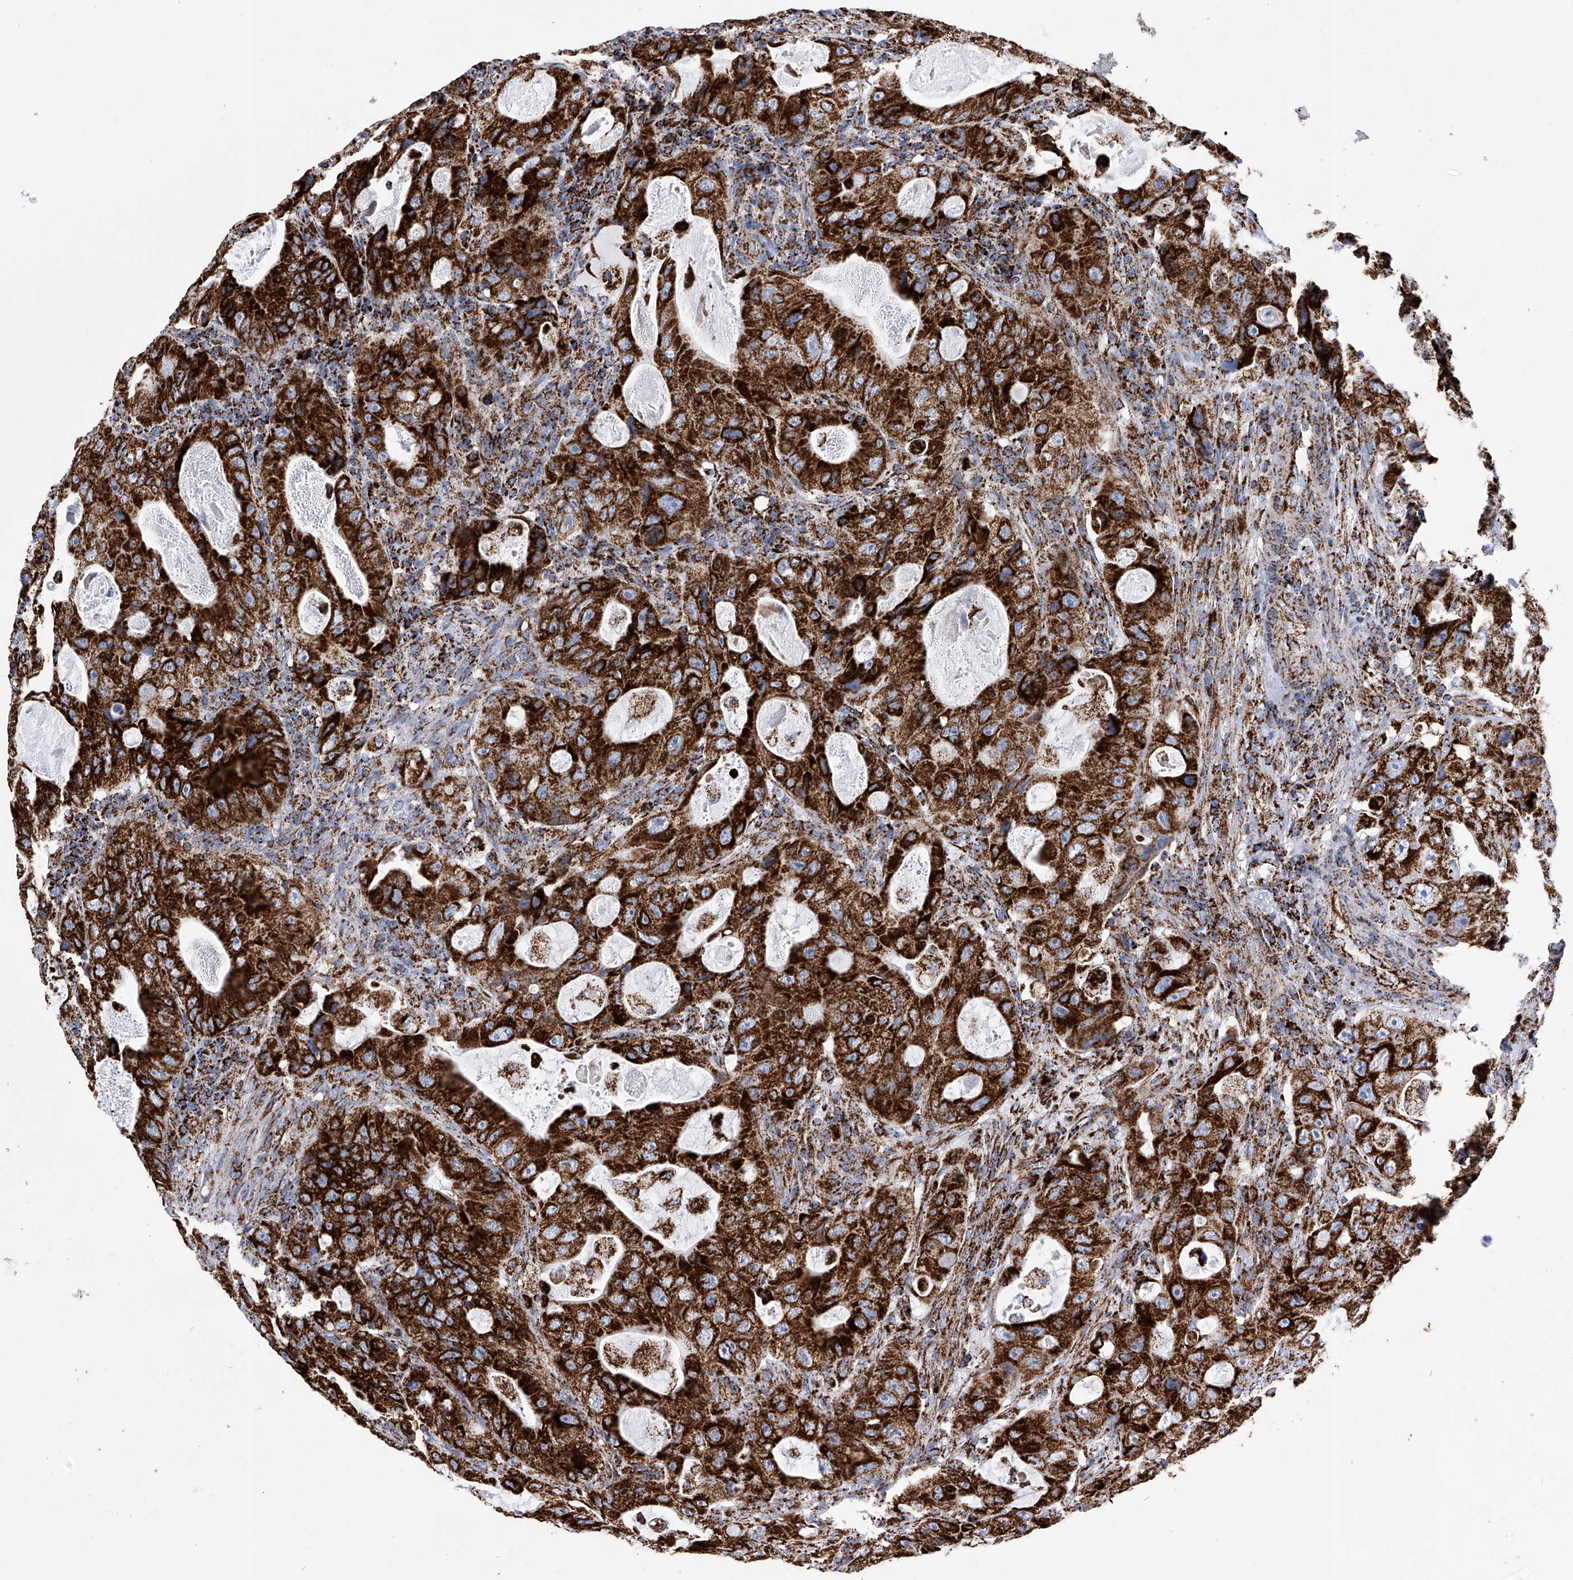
{"staining": {"intensity": "strong", "quantity": ">75%", "location": "cytoplasmic/membranous"}, "tissue": "colorectal cancer", "cell_type": "Tumor cells", "image_type": "cancer", "snomed": [{"axis": "morphology", "description": "Adenocarcinoma, NOS"}, {"axis": "topography", "description": "Colon"}], "caption": "Colorectal cancer was stained to show a protein in brown. There is high levels of strong cytoplasmic/membranous expression in approximately >75% of tumor cells.", "gene": "ATP5PF", "patient": {"sex": "female", "age": 46}}